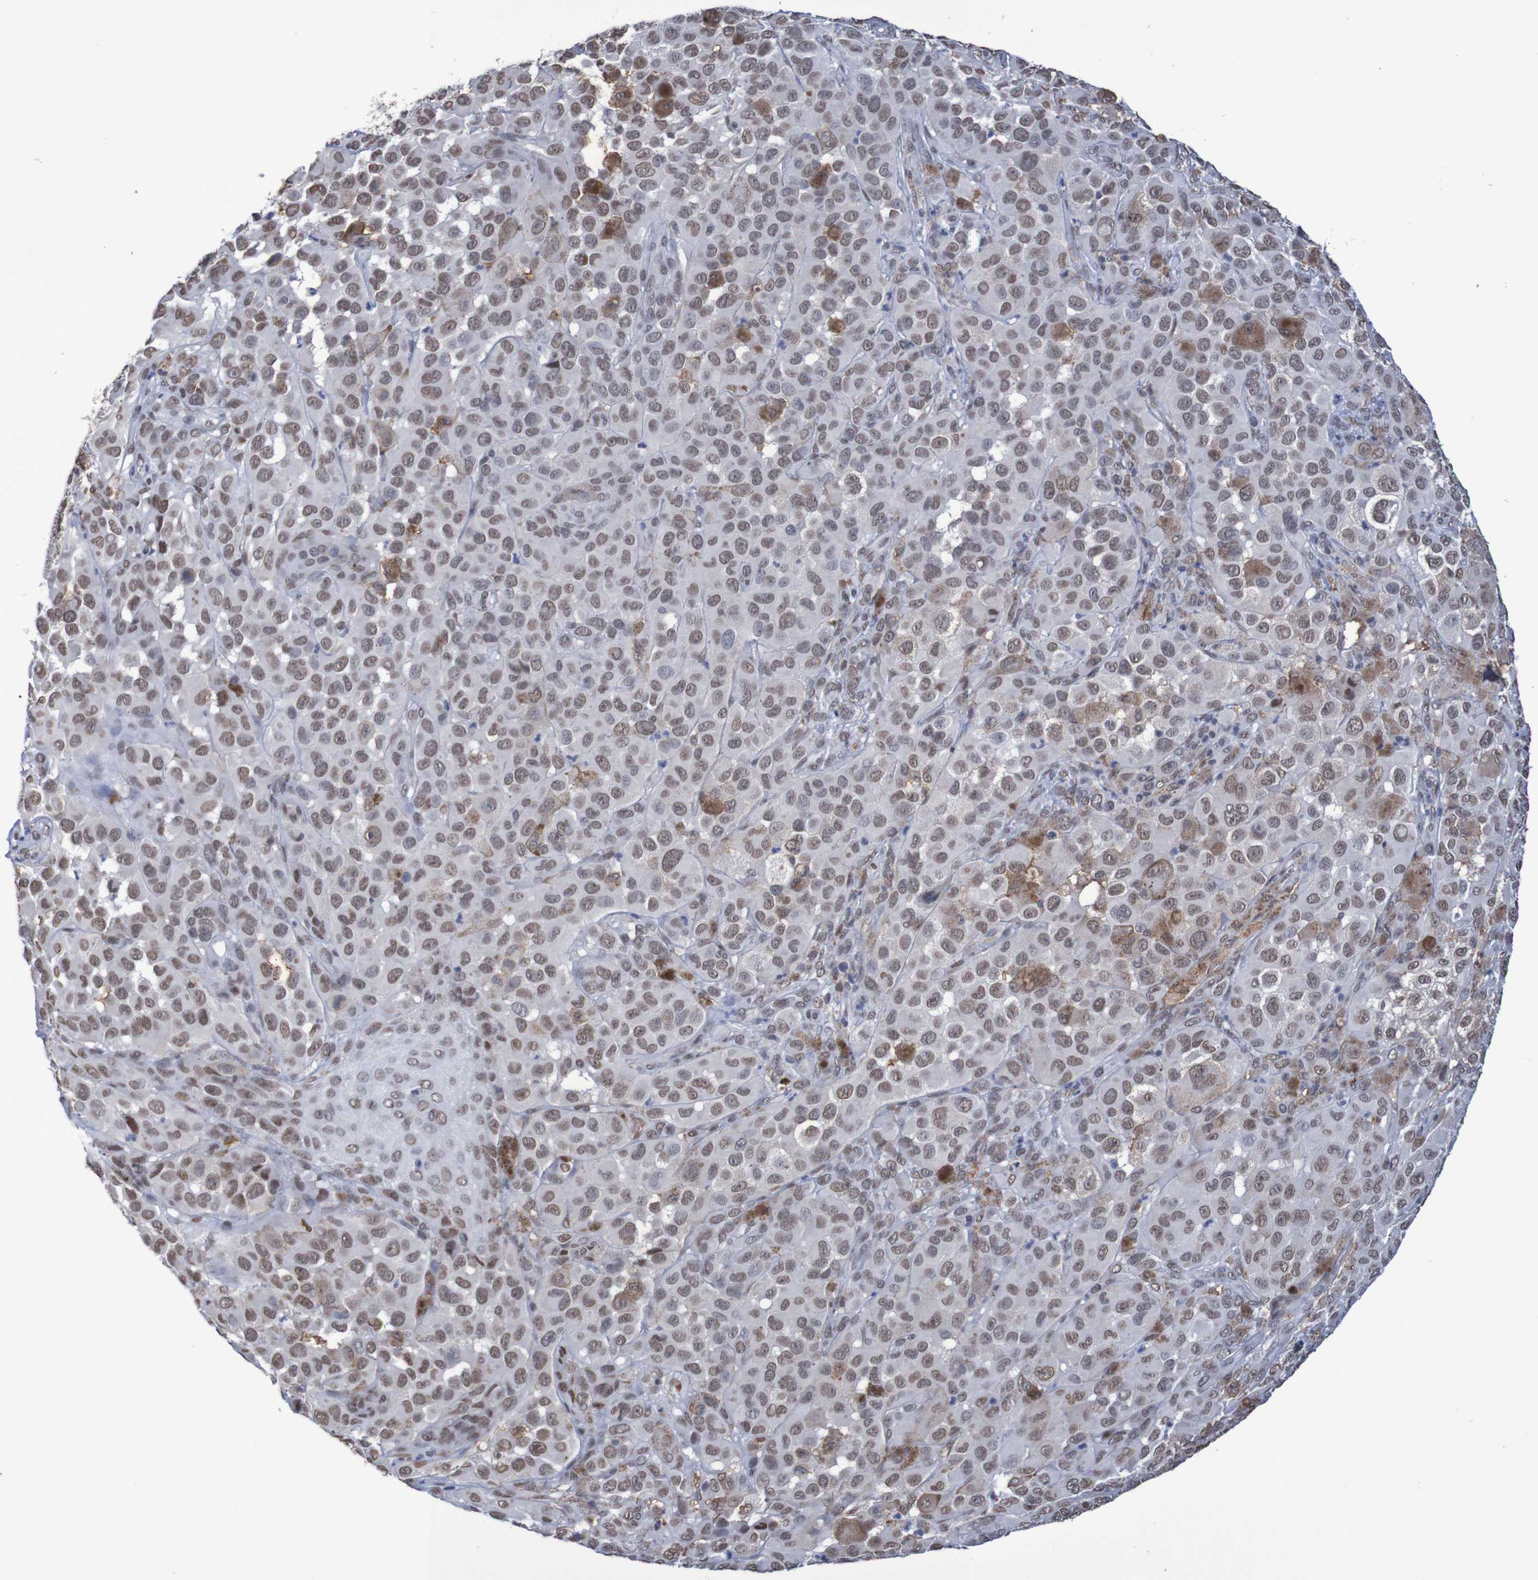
{"staining": {"intensity": "moderate", "quantity": ">75%", "location": "nuclear"}, "tissue": "melanoma", "cell_type": "Tumor cells", "image_type": "cancer", "snomed": [{"axis": "morphology", "description": "Malignant melanoma, NOS"}, {"axis": "topography", "description": "Skin"}], "caption": "Brown immunohistochemical staining in melanoma displays moderate nuclear expression in about >75% of tumor cells. (DAB (3,3'-diaminobenzidine) = brown stain, brightfield microscopy at high magnification).", "gene": "MRTFB", "patient": {"sex": "male", "age": 96}}